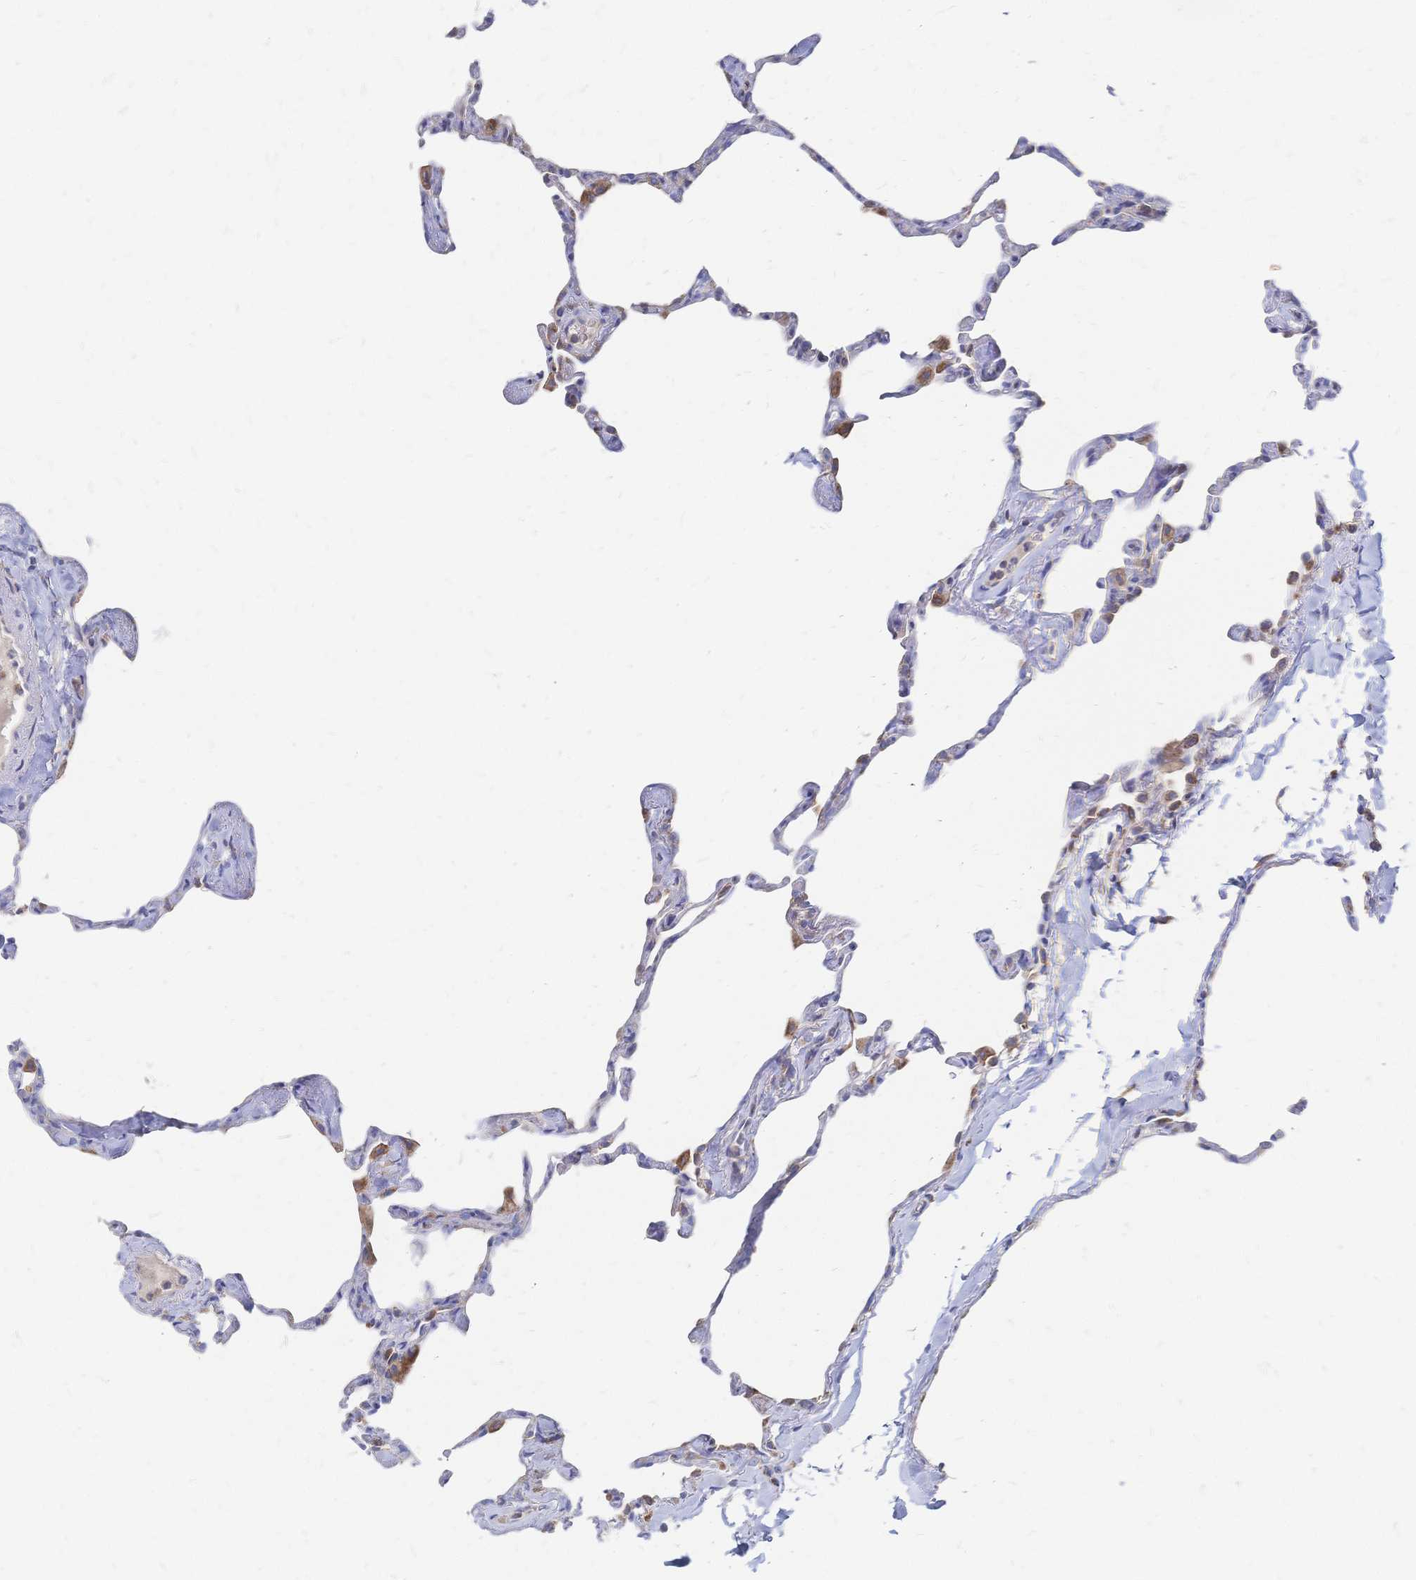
{"staining": {"intensity": "negative", "quantity": "none", "location": "none"}, "tissue": "lung", "cell_type": "Alveolar cells", "image_type": "normal", "snomed": [{"axis": "morphology", "description": "Normal tissue, NOS"}, {"axis": "topography", "description": "Lung"}], "caption": "Alveolar cells show no significant positivity in normal lung. (DAB IHC, high magnification).", "gene": "SORBS1", "patient": {"sex": "male", "age": 65}}